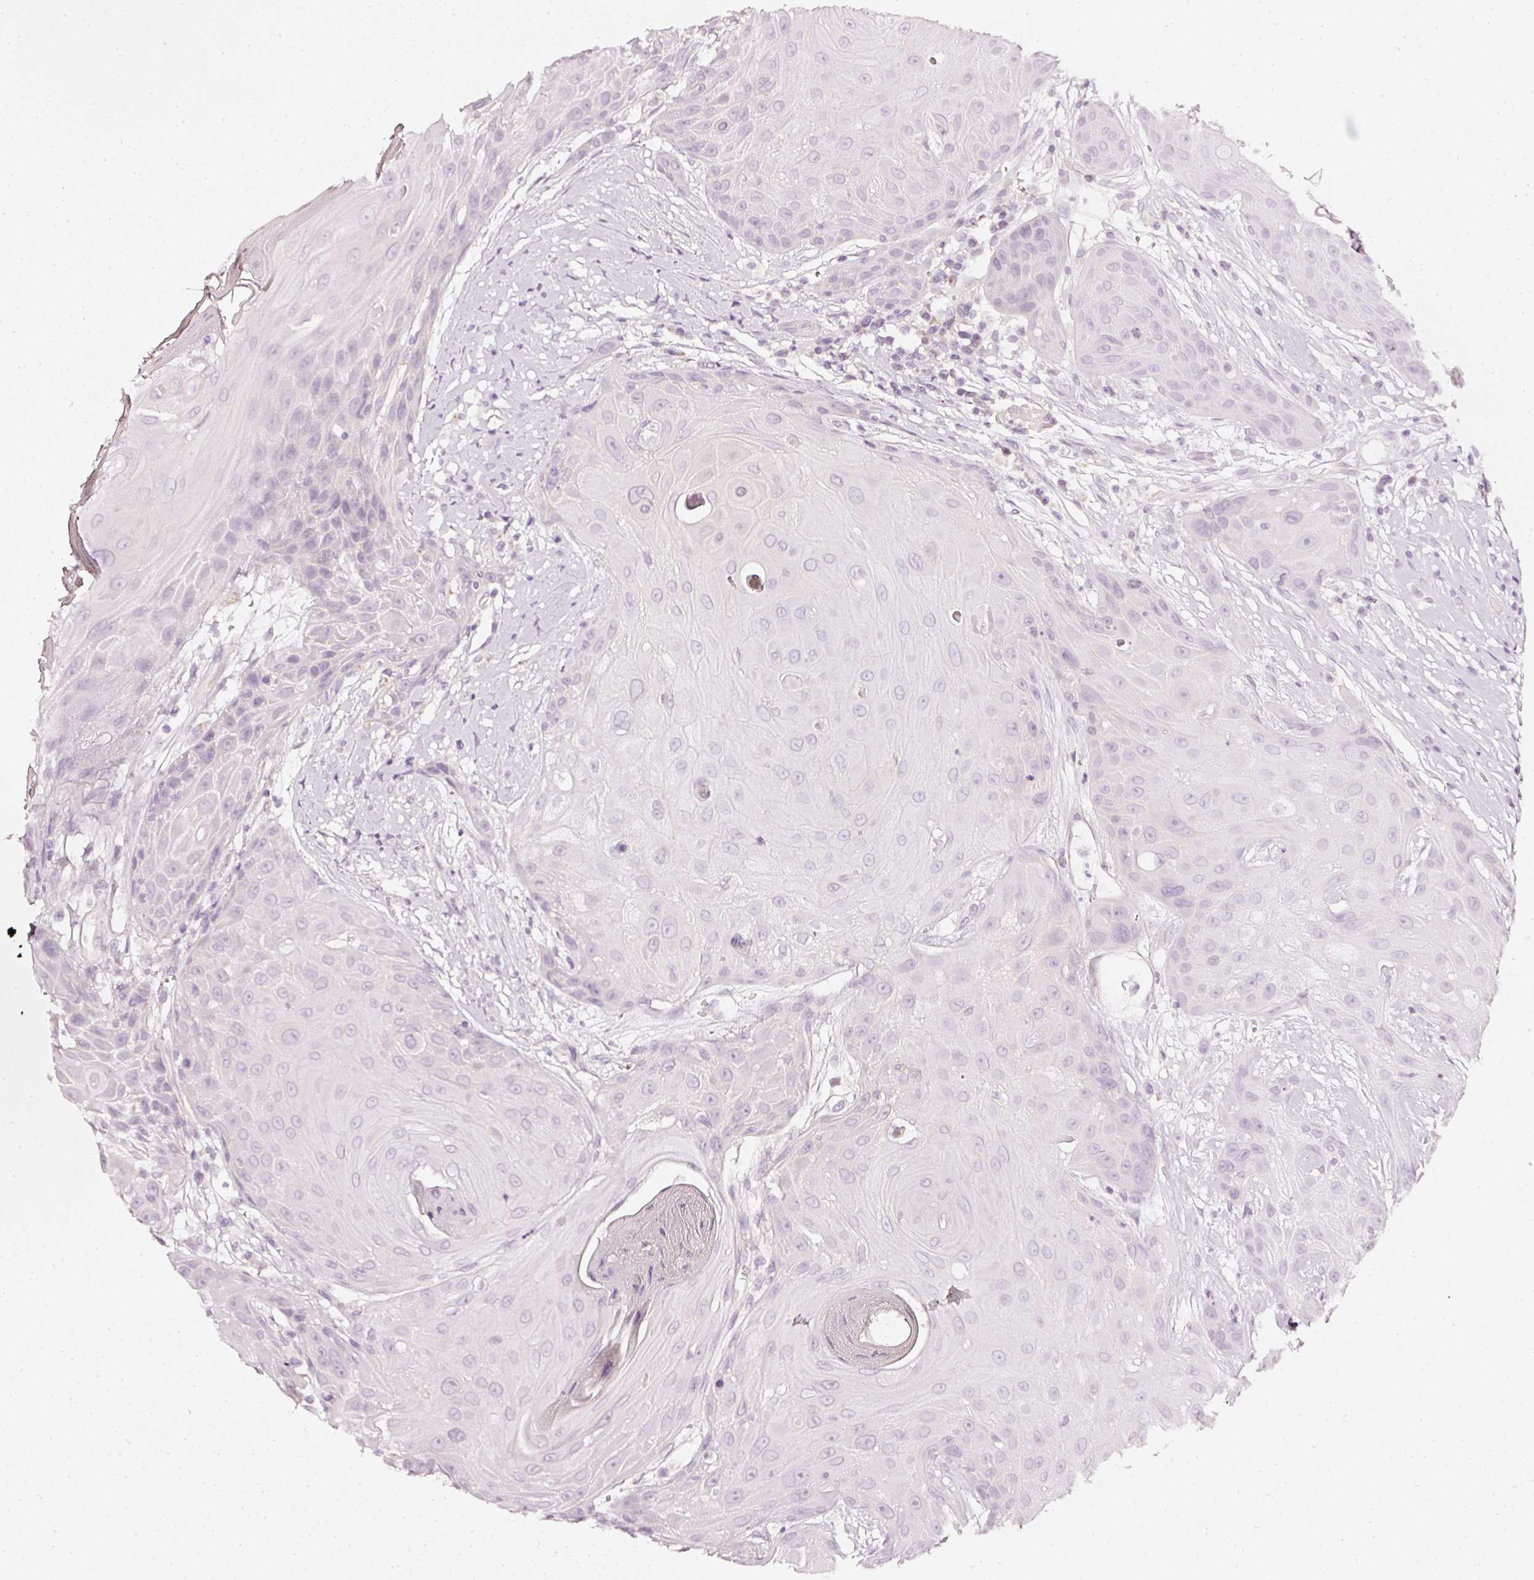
{"staining": {"intensity": "negative", "quantity": "none", "location": "none"}, "tissue": "head and neck cancer", "cell_type": "Tumor cells", "image_type": "cancer", "snomed": [{"axis": "morphology", "description": "Squamous cell carcinoma, NOS"}, {"axis": "topography", "description": "Head-Neck"}], "caption": "This is an immunohistochemistry (IHC) histopathology image of head and neck squamous cell carcinoma. There is no staining in tumor cells.", "gene": "CNP", "patient": {"sex": "female", "age": 73}}